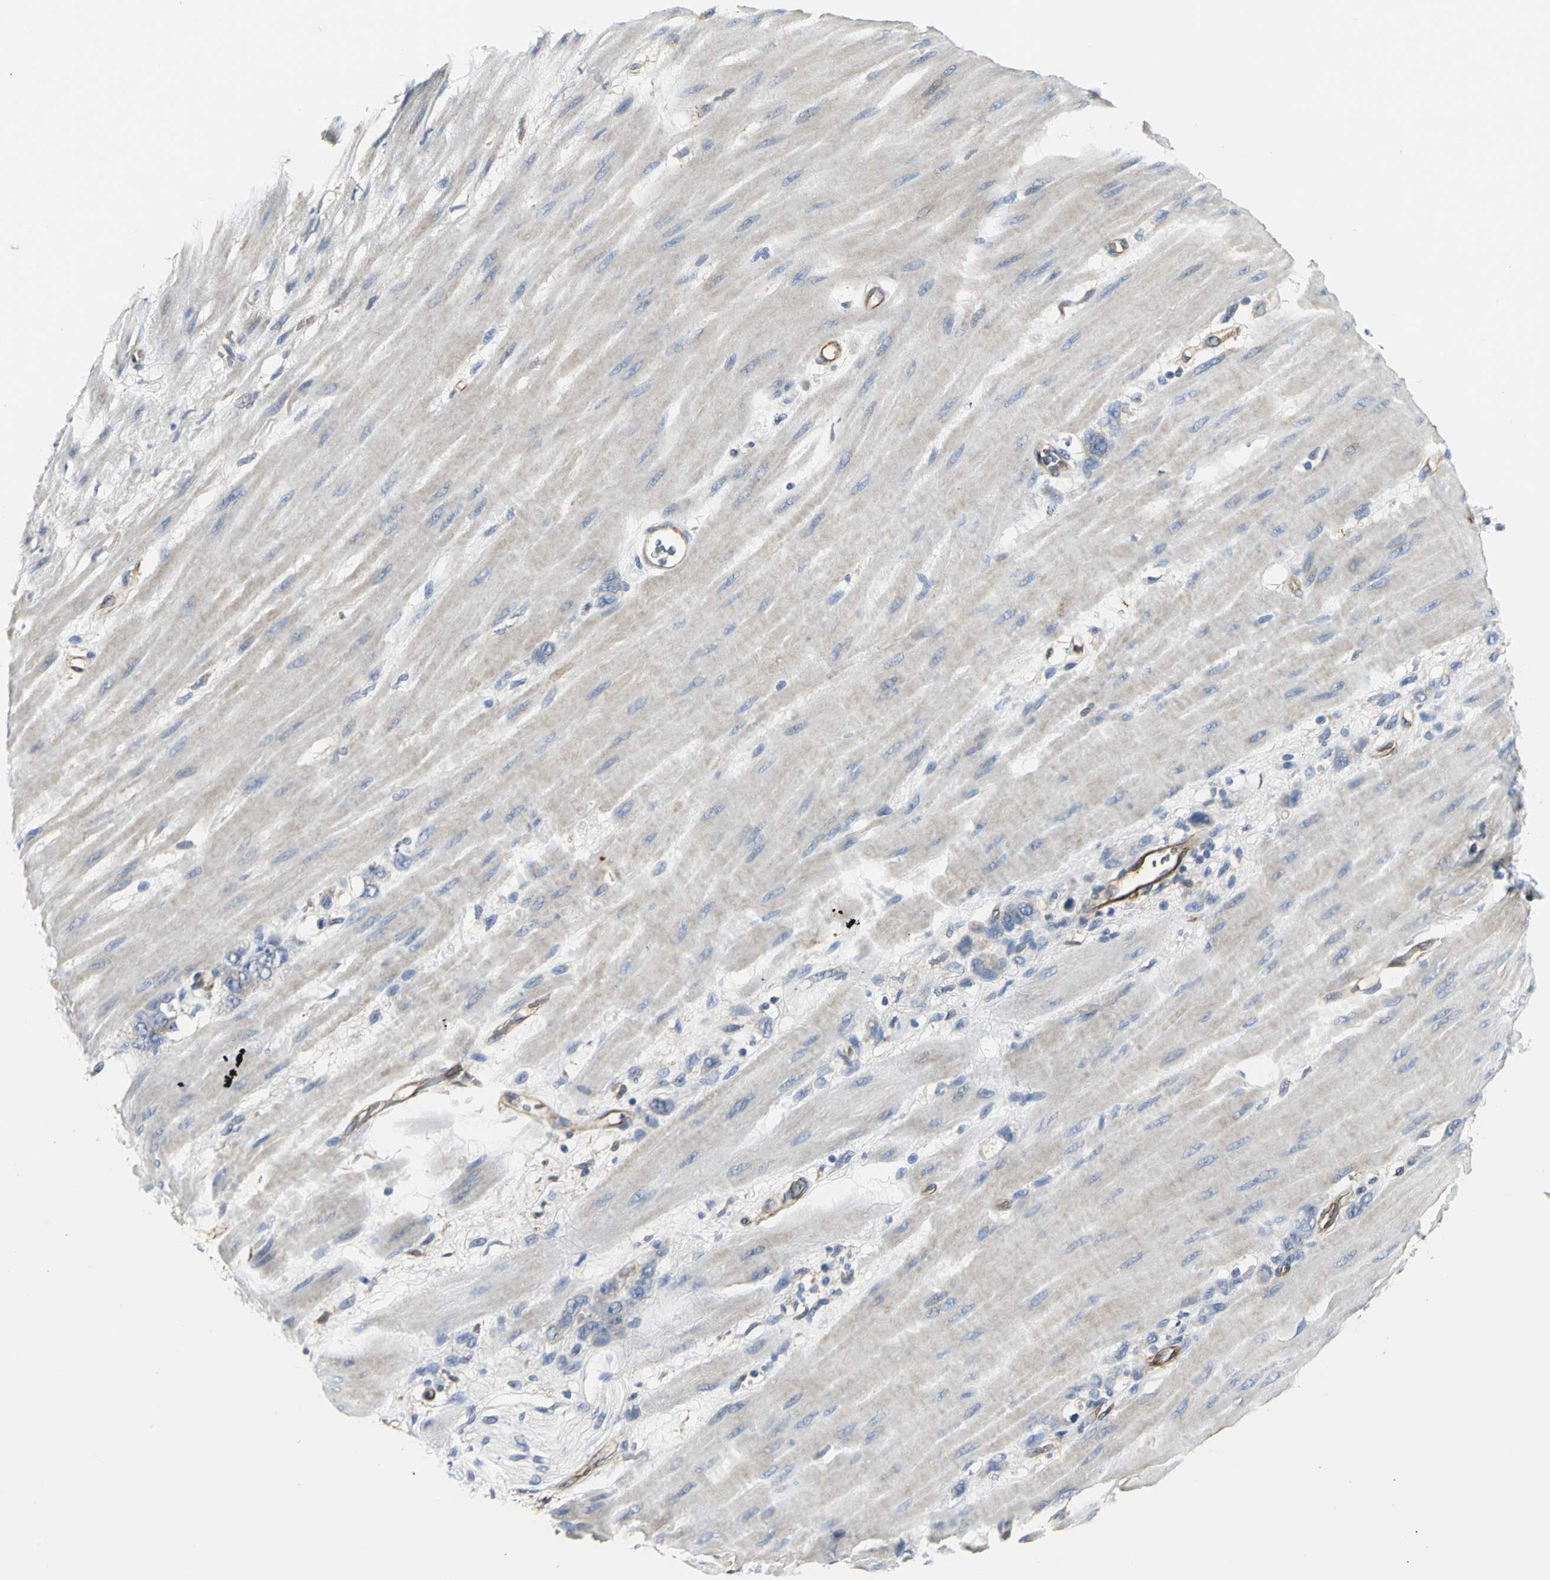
{"staining": {"intensity": "weak", "quantity": "25%-75%", "location": "cytoplasmic/membranous"}, "tissue": "stomach cancer", "cell_type": "Tumor cells", "image_type": "cancer", "snomed": [{"axis": "morphology", "description": "Adenocarcinoma, NOS"}, {"axis": "topography", "description": "Stomach"}], "caption": "Tumor cells demonstrate low levels of weak cytoplasmic/membranous positivity in approximately 25%-75% of cells in human stomach cancer (adenocarcinoma).", "gene": "CHRNB1", "patient": {"sex": "male", "age": 82}}